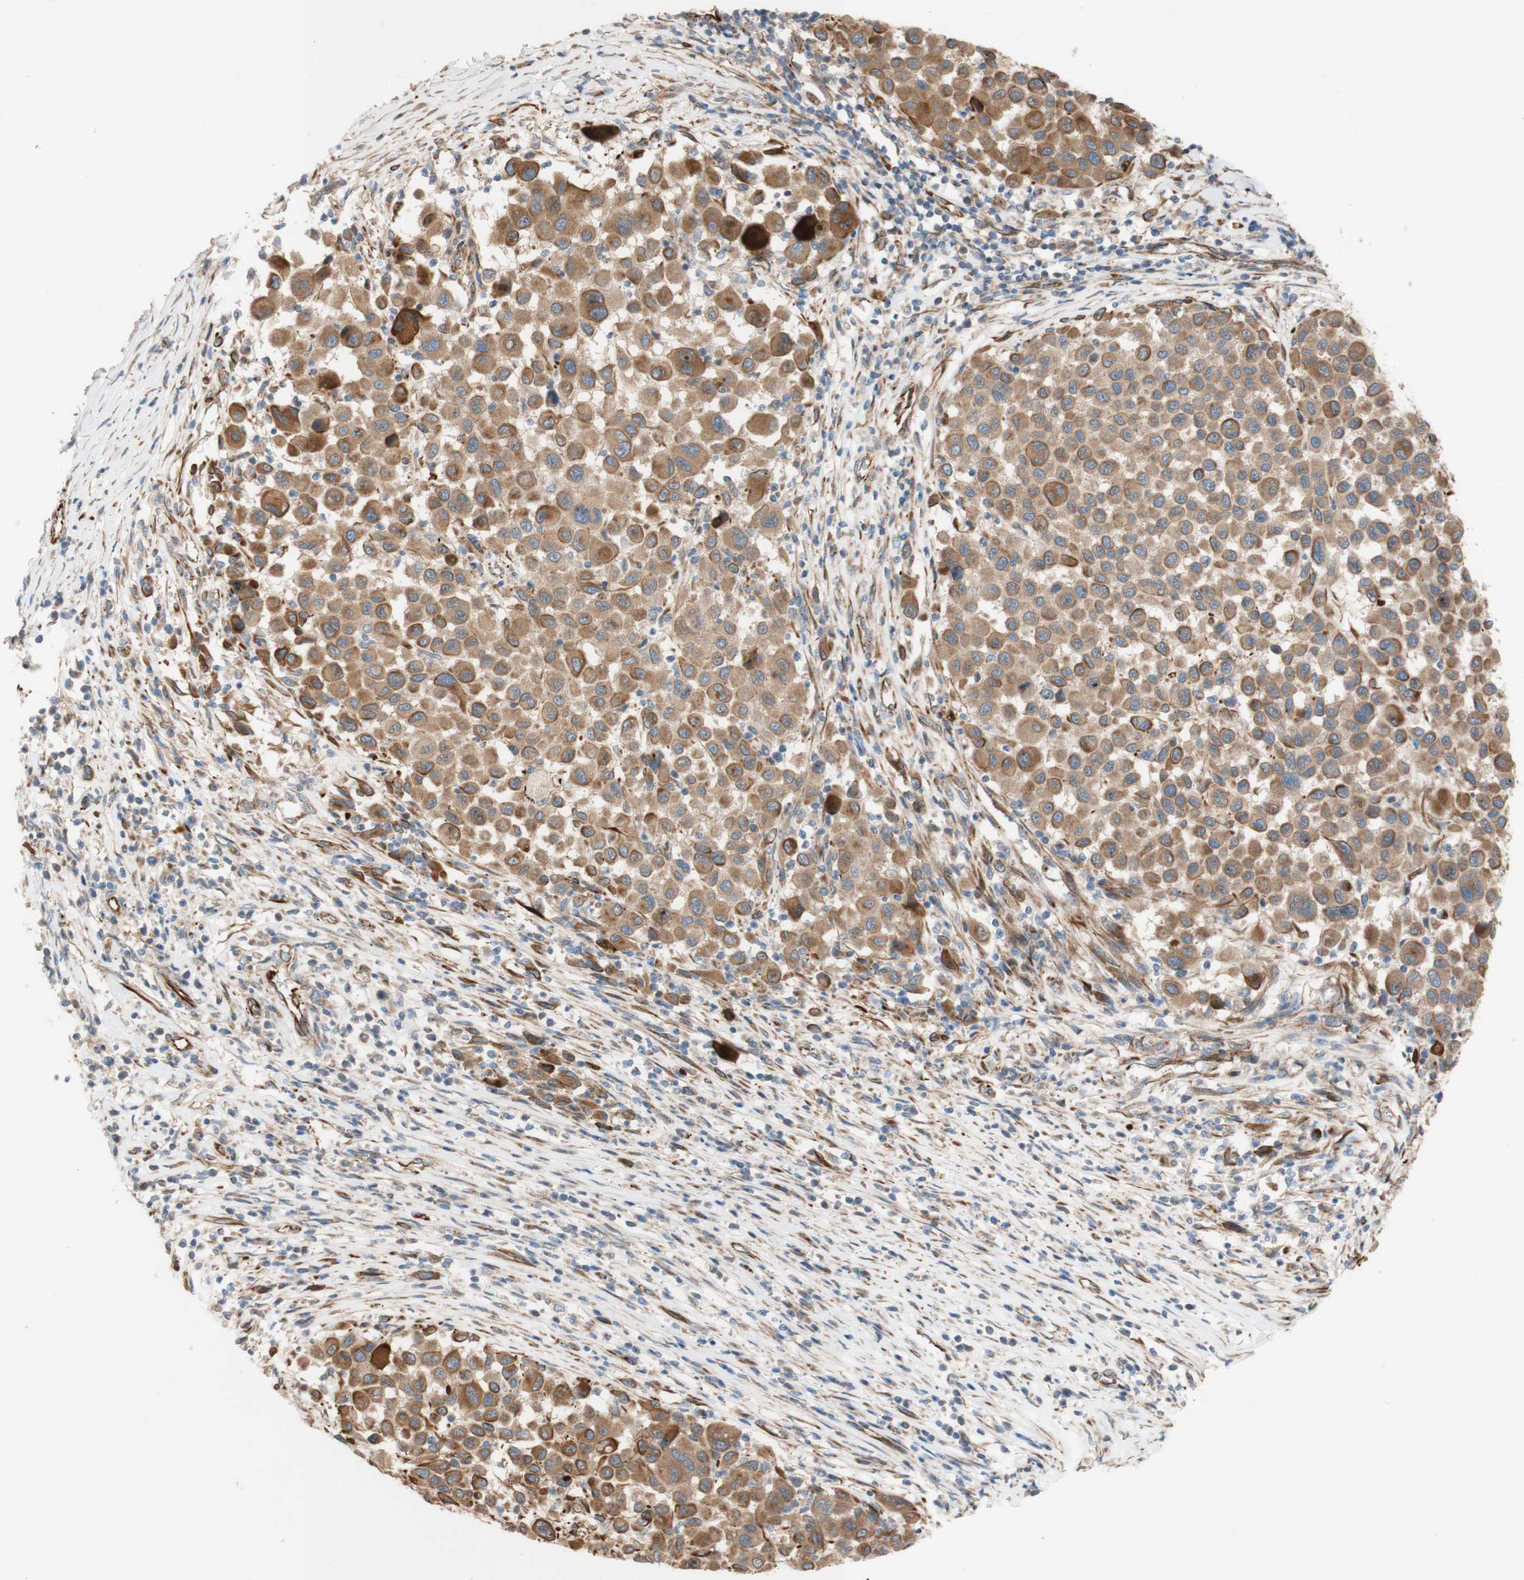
{"staining": {"intensity": "moderate", "quantity": ">75%", "location": "cytoplasmic/membranous"}, "tissue": "melanoma", "cell_type": "Tumor cells", "image_type": "cancer", "snomed": [{"axis": "morphology", "description": "Malignant melanoma, Metastatic site"}, {"axis": "topography", "description": "Lymph node"}], "caption": "A high-resolution photomicrograph shows immunohistochemistry staining of melanoma, which displays moderate cytoplasmic/membranous expression in approximately >75% of tumor cells. (DAB IHC with brightfield microscopy, high magnification).", "gene": "C1orf43", "patient": {"sex": "male", "age": 61}}